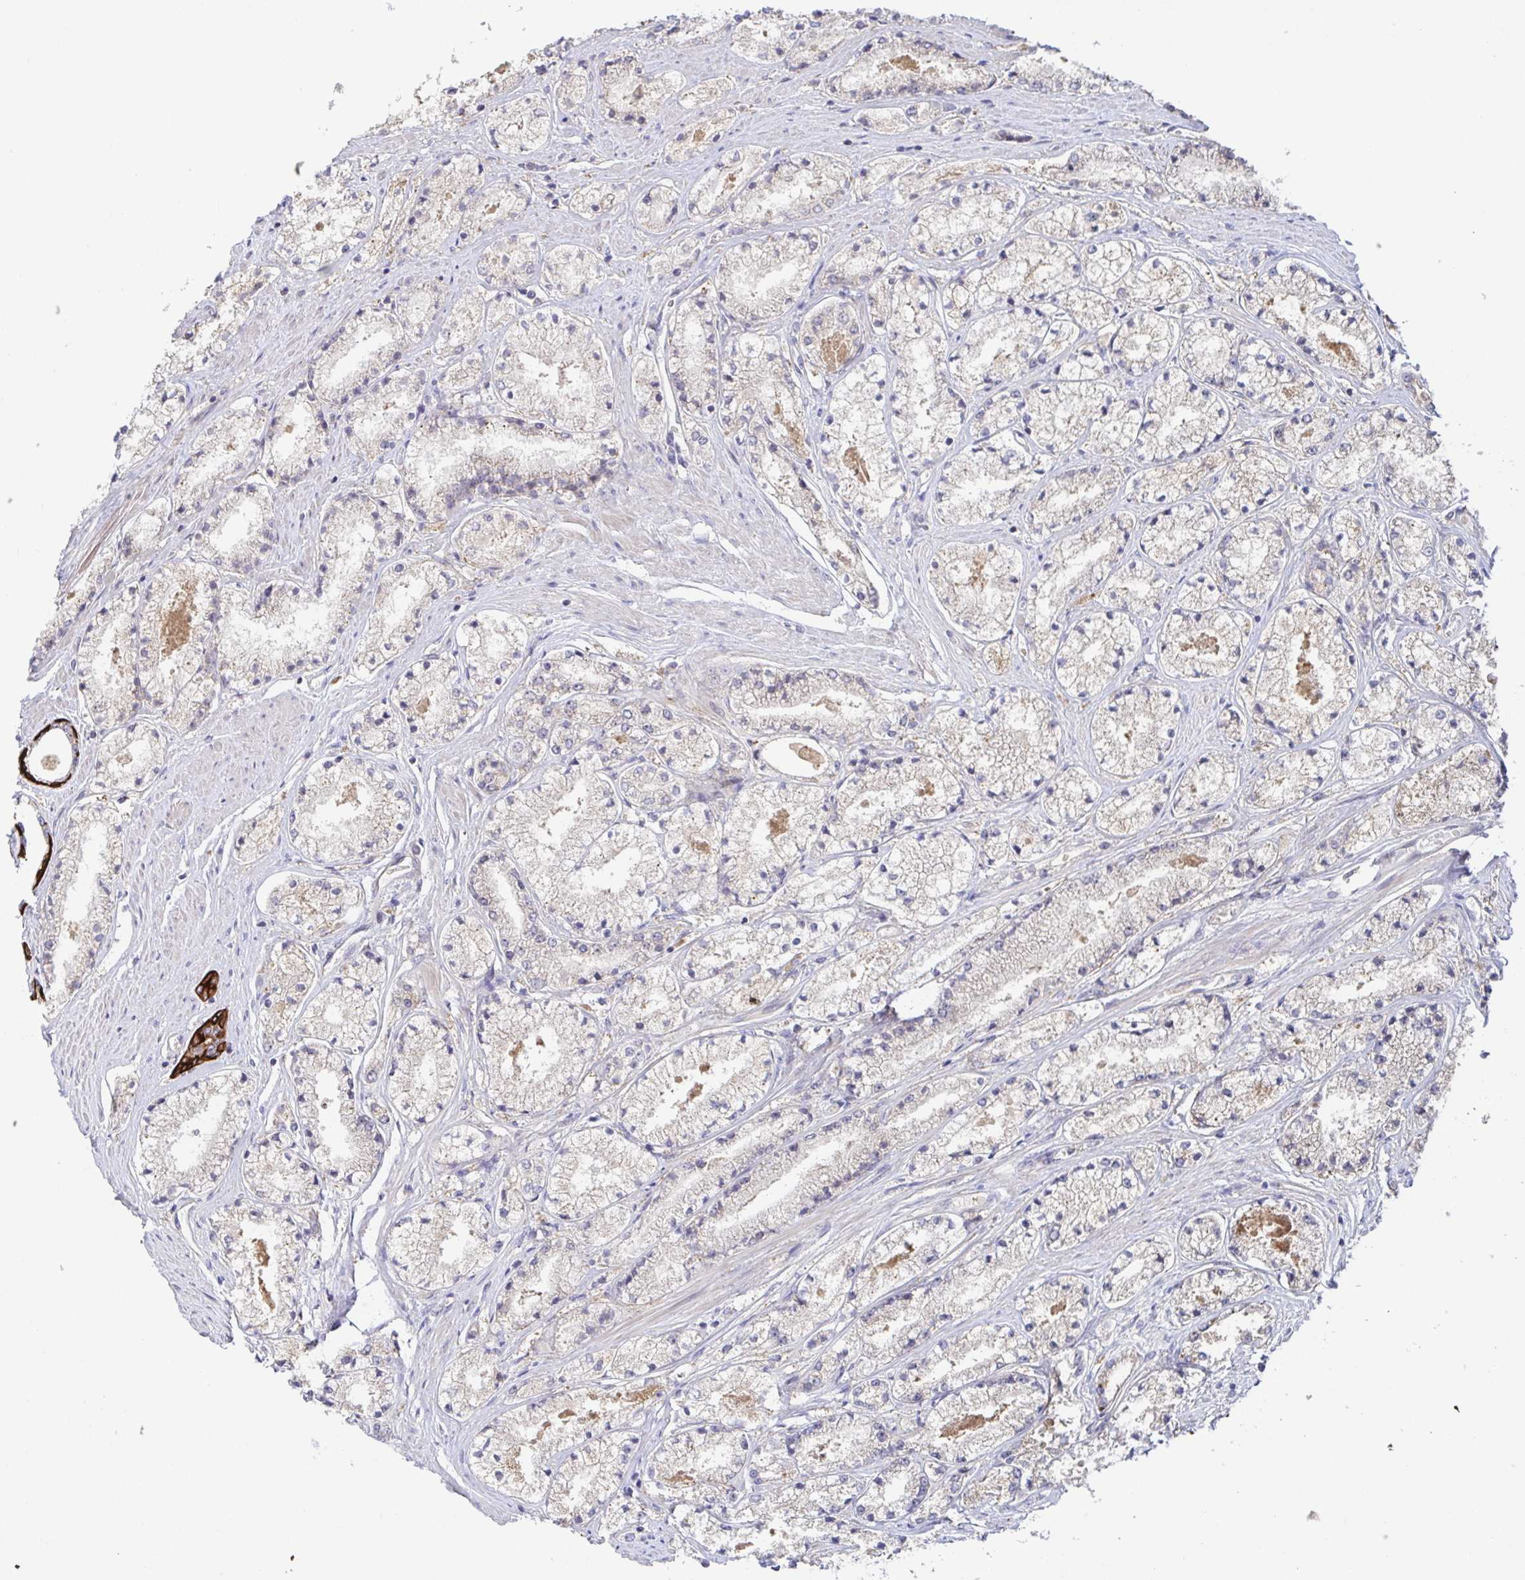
{"staining": {"intensity": "weak", "quantity": "<25%", "location": "cytoplasmic/membranous"}, "tissue": "prostate cancer", "cell_type": "Tumor cells", "image_type": "cancer", "snomed": [{"axis": "morphology", "description": "Adenocarcinoma, High grade"}, {"axis": "topography", "description": "Prostate"}], "caption": "The micrograph displays no significant positivity in tumor cells of prostate high-grade adenocarcinoma.", "gene": "AACS", "patient": {"sex": "male", "age": 63}}